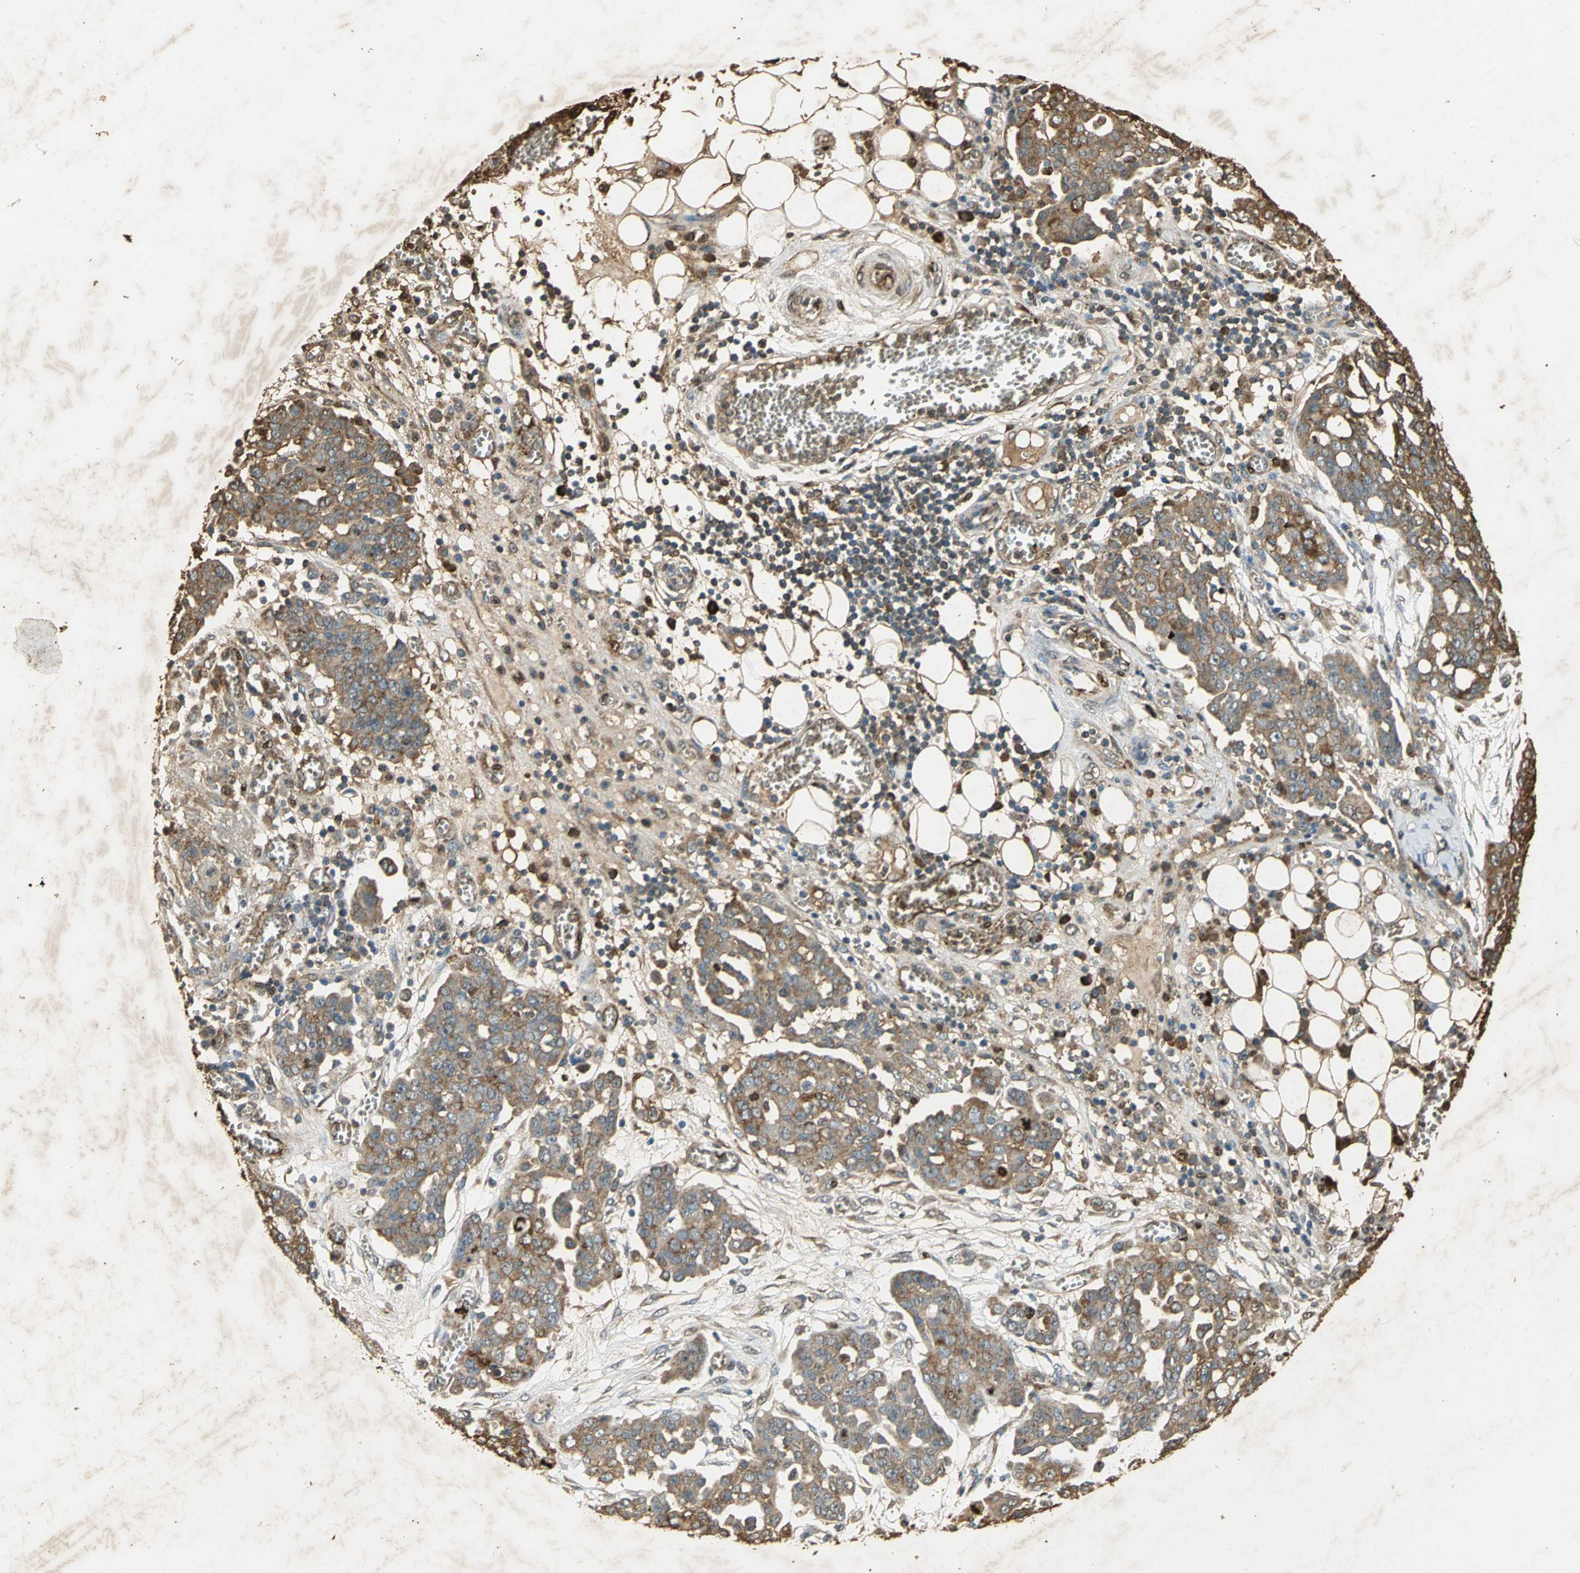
{"staining": {"intensity": "moderate", "quantity": ">75%", "location": "cytoplasmic/membranous"}, "tissue": "ovarian cancer", "cell_type": "Tumor cells", "image_type": "cancer", "snomed": [{"axis": "morphology", "description": "Cystadenocarcinoma, serous, NOS"}, {"axis": "topography", "description": "Soft tissue"}, {"axis": "topography", "description": "Ovary"}], "caption": "Human ovarian cancer stained for a protein (brown) shows moderate cytoplasmic/membranous positive positivity in approximately >75% of tumor cells.", "gene": "GAPDH", "patient": {"sex": "female", "age": 57}}